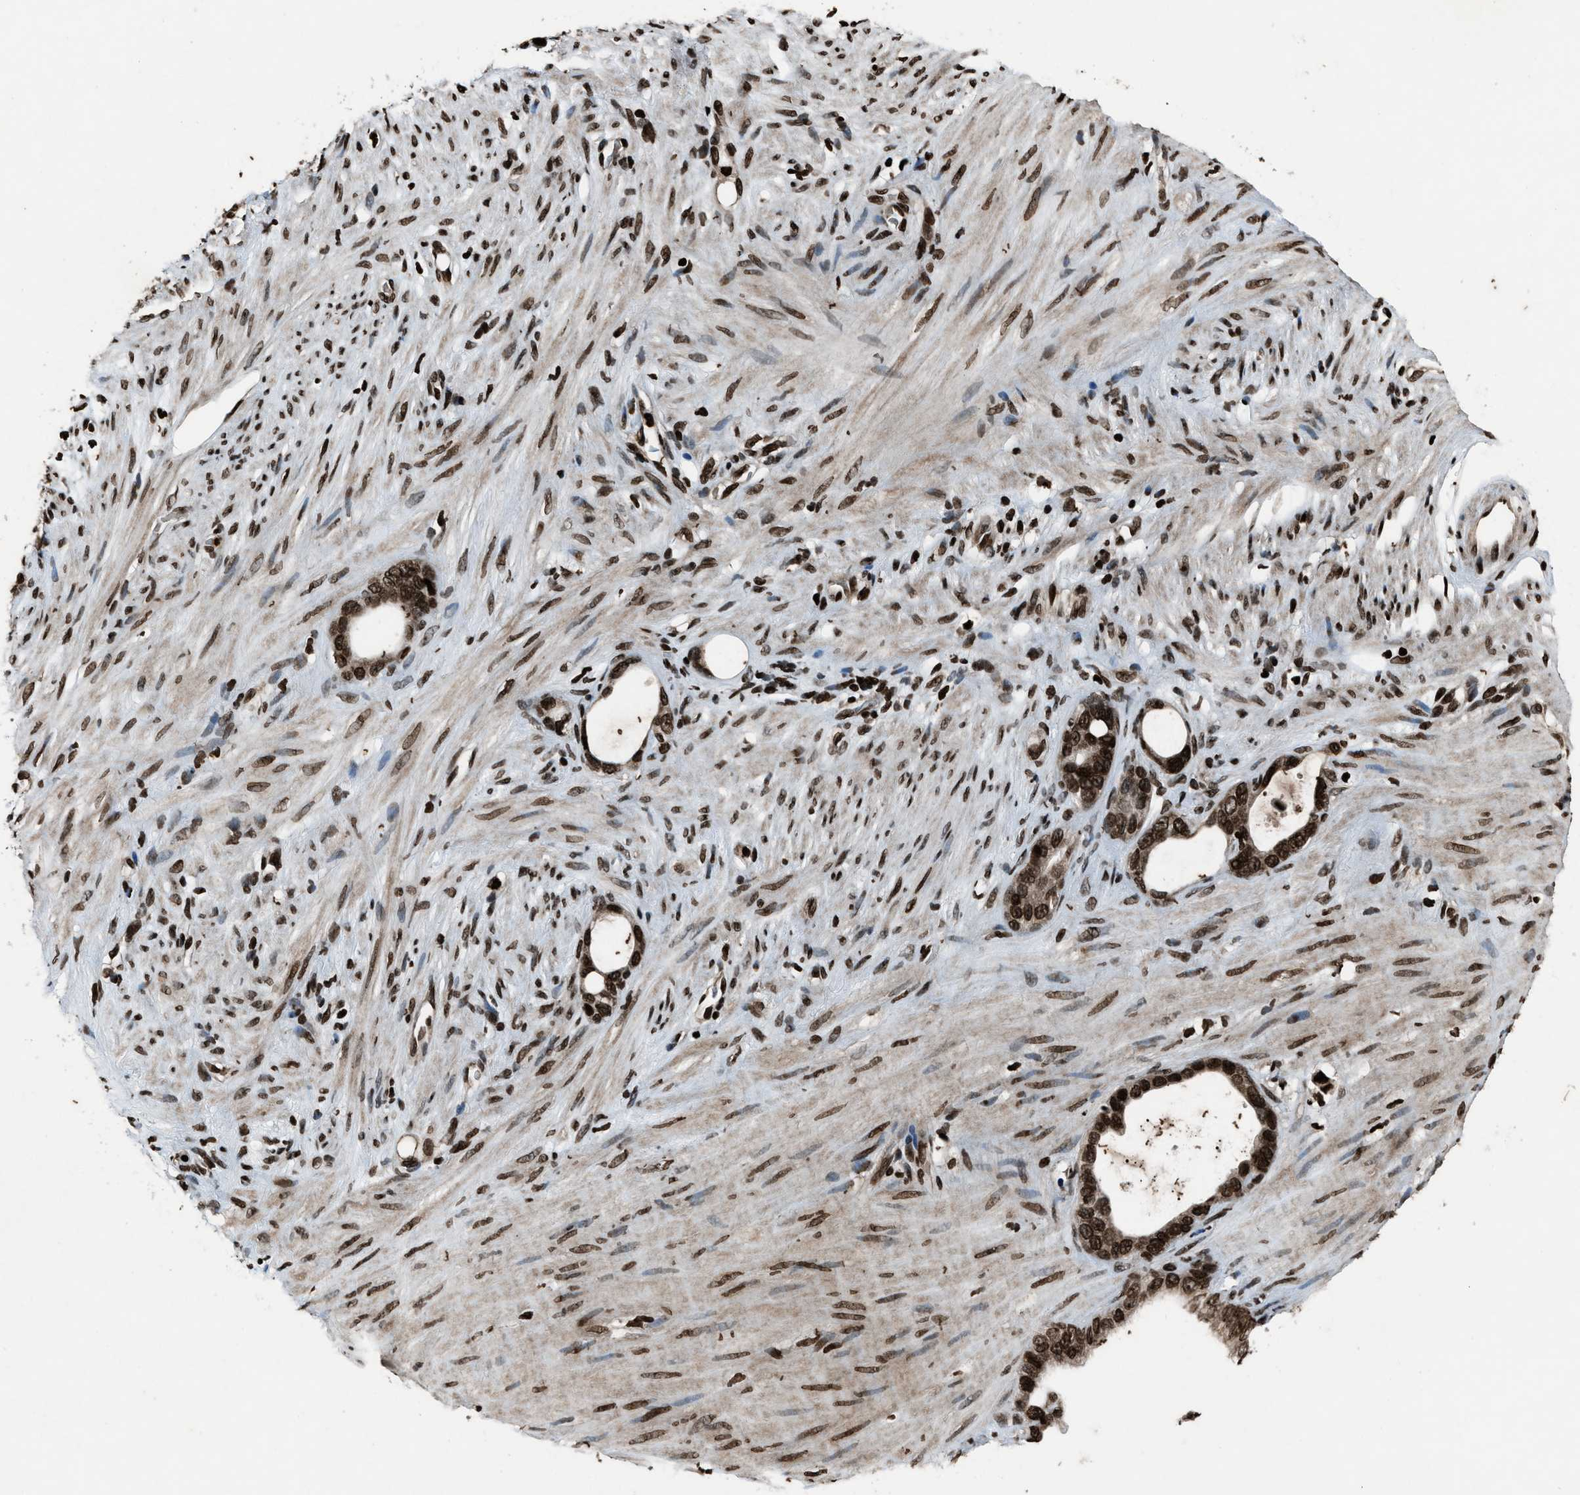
{"staining": {"intensity": "strong", "quantity": ">75%", "location": "nuclear"}, "tissue": "stomach cancer", "cell_type": "Tumor cells", "image_type": "cancer", "snomed": [{"axis": "morphology", "description": "Adenocarcinoma, NOS"}, {"axis": "topography", "description": "Stomach"}], "caption": "Protein staining of stomach cancer tissue reveals strong nuclear staining in approximately >75% of tumor cells. The staining is performed using DAB brown chromogen to label protein expression. The nuclei are counter-stained blue using hematoxylin.", "gene": "H4C1", "patient": {"sex": "female", "age": 75}}